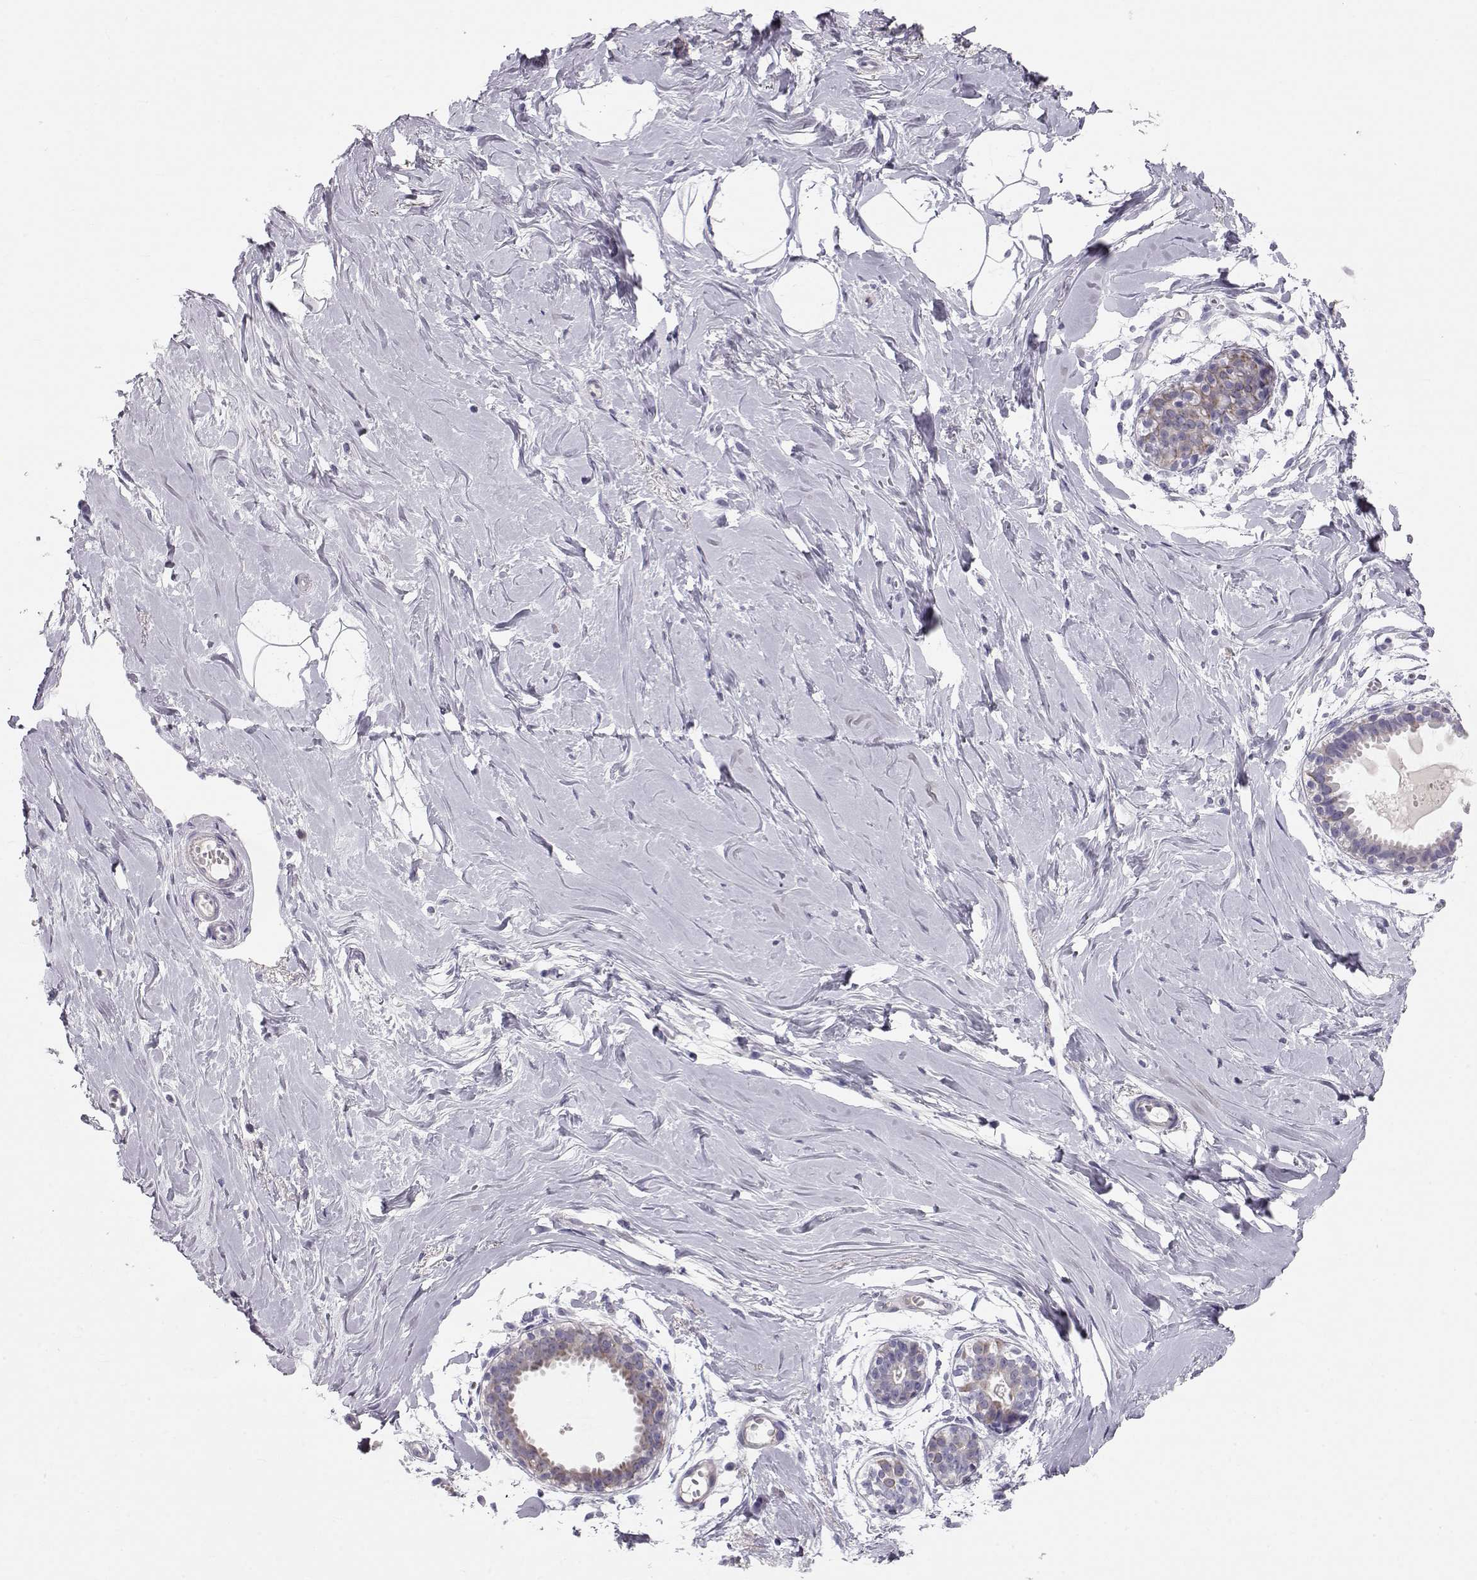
{"staining": {"intensity": "negative", "quantity": "none", "location": "none"}, "tissue": "breast", "cell_type": "Adipocytes", "image_type": "normal", "snomed": [{"axis": "morphology", "description": "Normal tissue, NOS"}, {"axis": "topography", "description": "Breast"}], "caption": "Adipocytes are negative for protein expression in normal human breast.", "gene": "GPR26", "patient": {"sex": "female", "age": 49}}